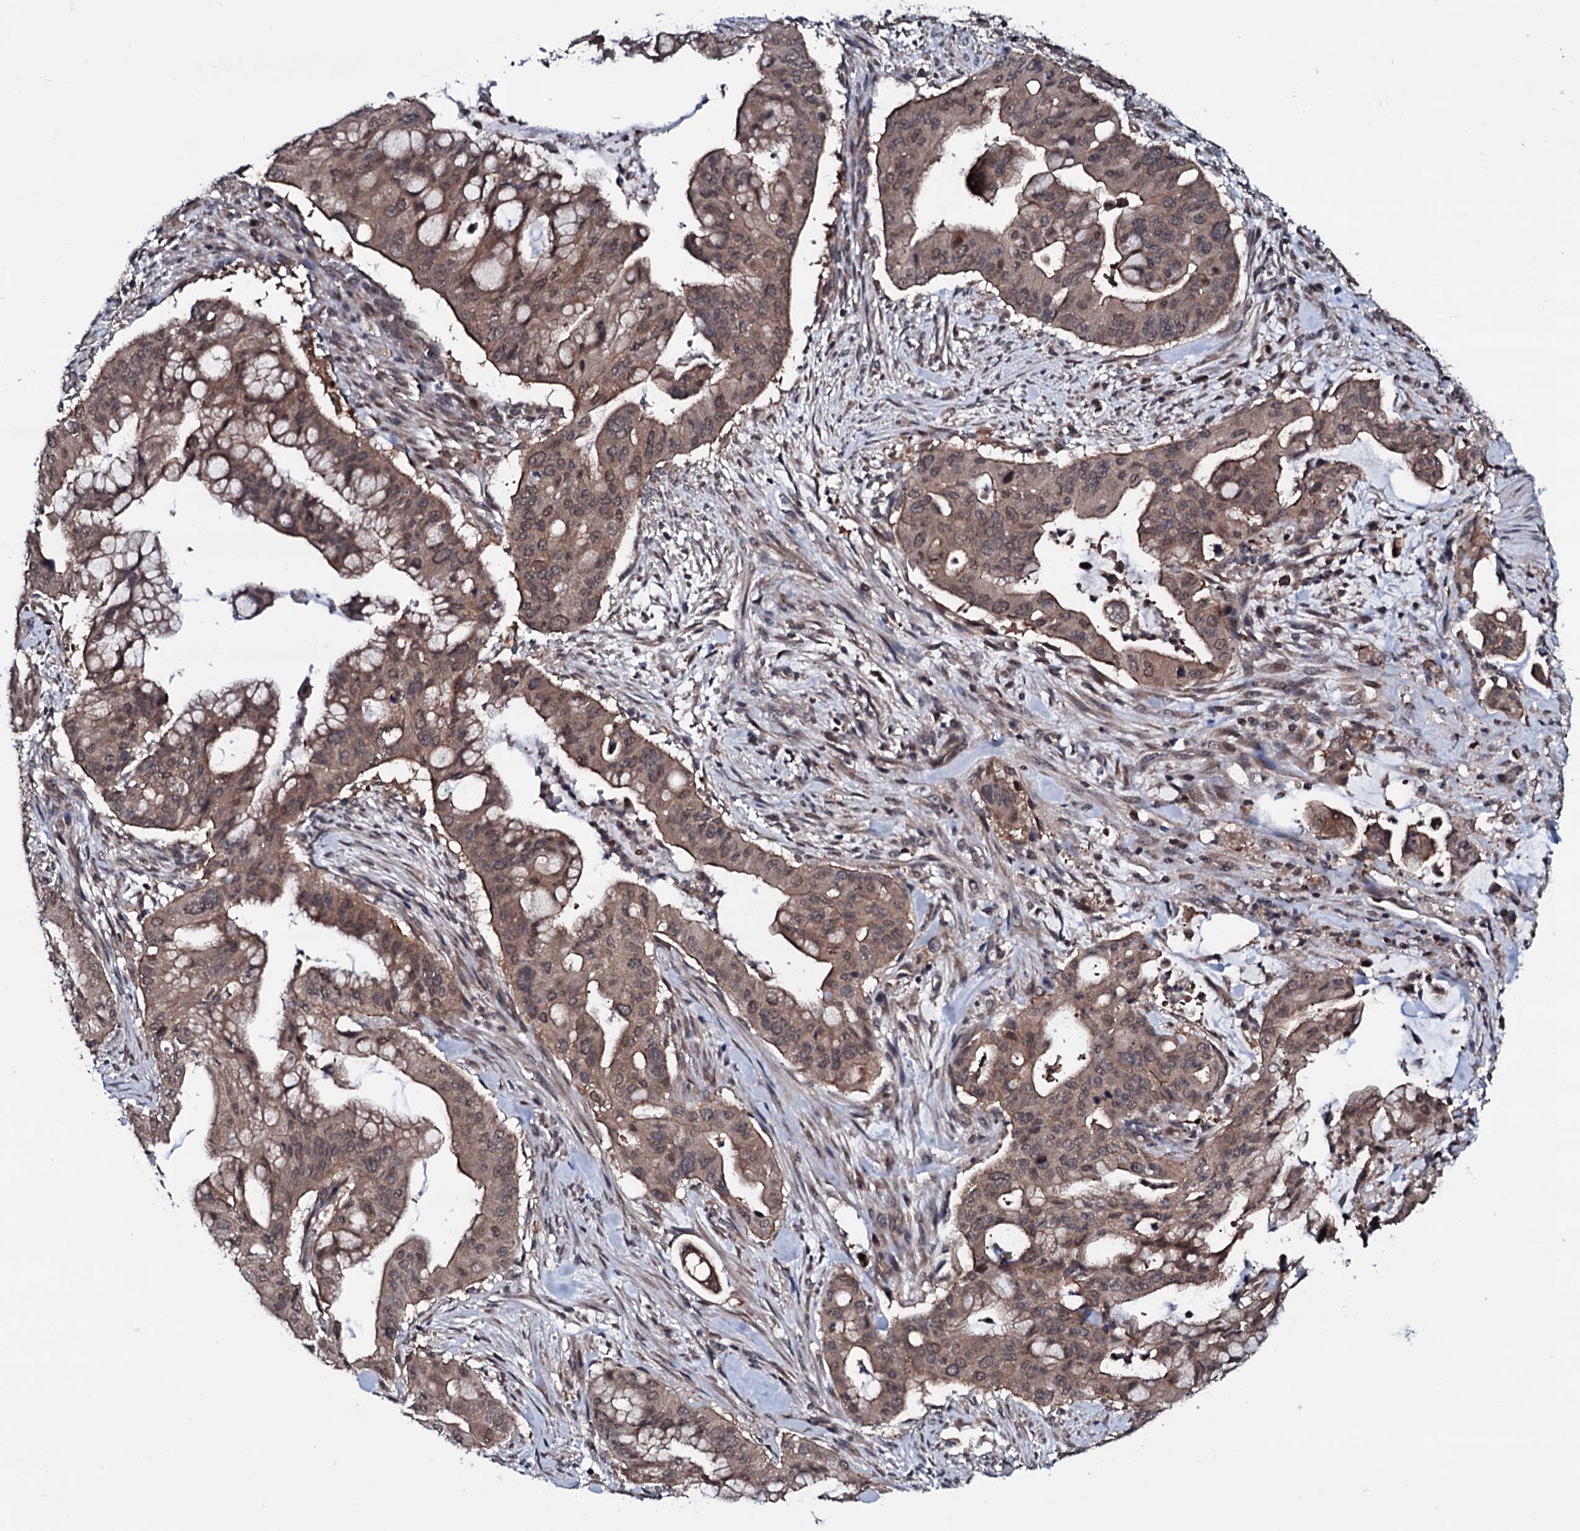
{"staining": {"intensity": "moderate", "quantity": "25%-75%", "location": "cytoplasmic/membranous,nuclear"}, "tissue": "pancreatic cancer", "cell_type": "Tumor cells", "image_type": "cancer", "snomed": [{"axis": "morphology", "description": "Adenocarcinoma, NOS"}, {"axis": "topography", "description": "Pancreas"}], "caption": "Moderate cytoplasmic/membranous and nuclear positivity is identified in approximately 25%-75% of tumor cells in pancreatic cancer.", "gene": "OGFOD2", "patient": {"sex": "male", "age": 46}}